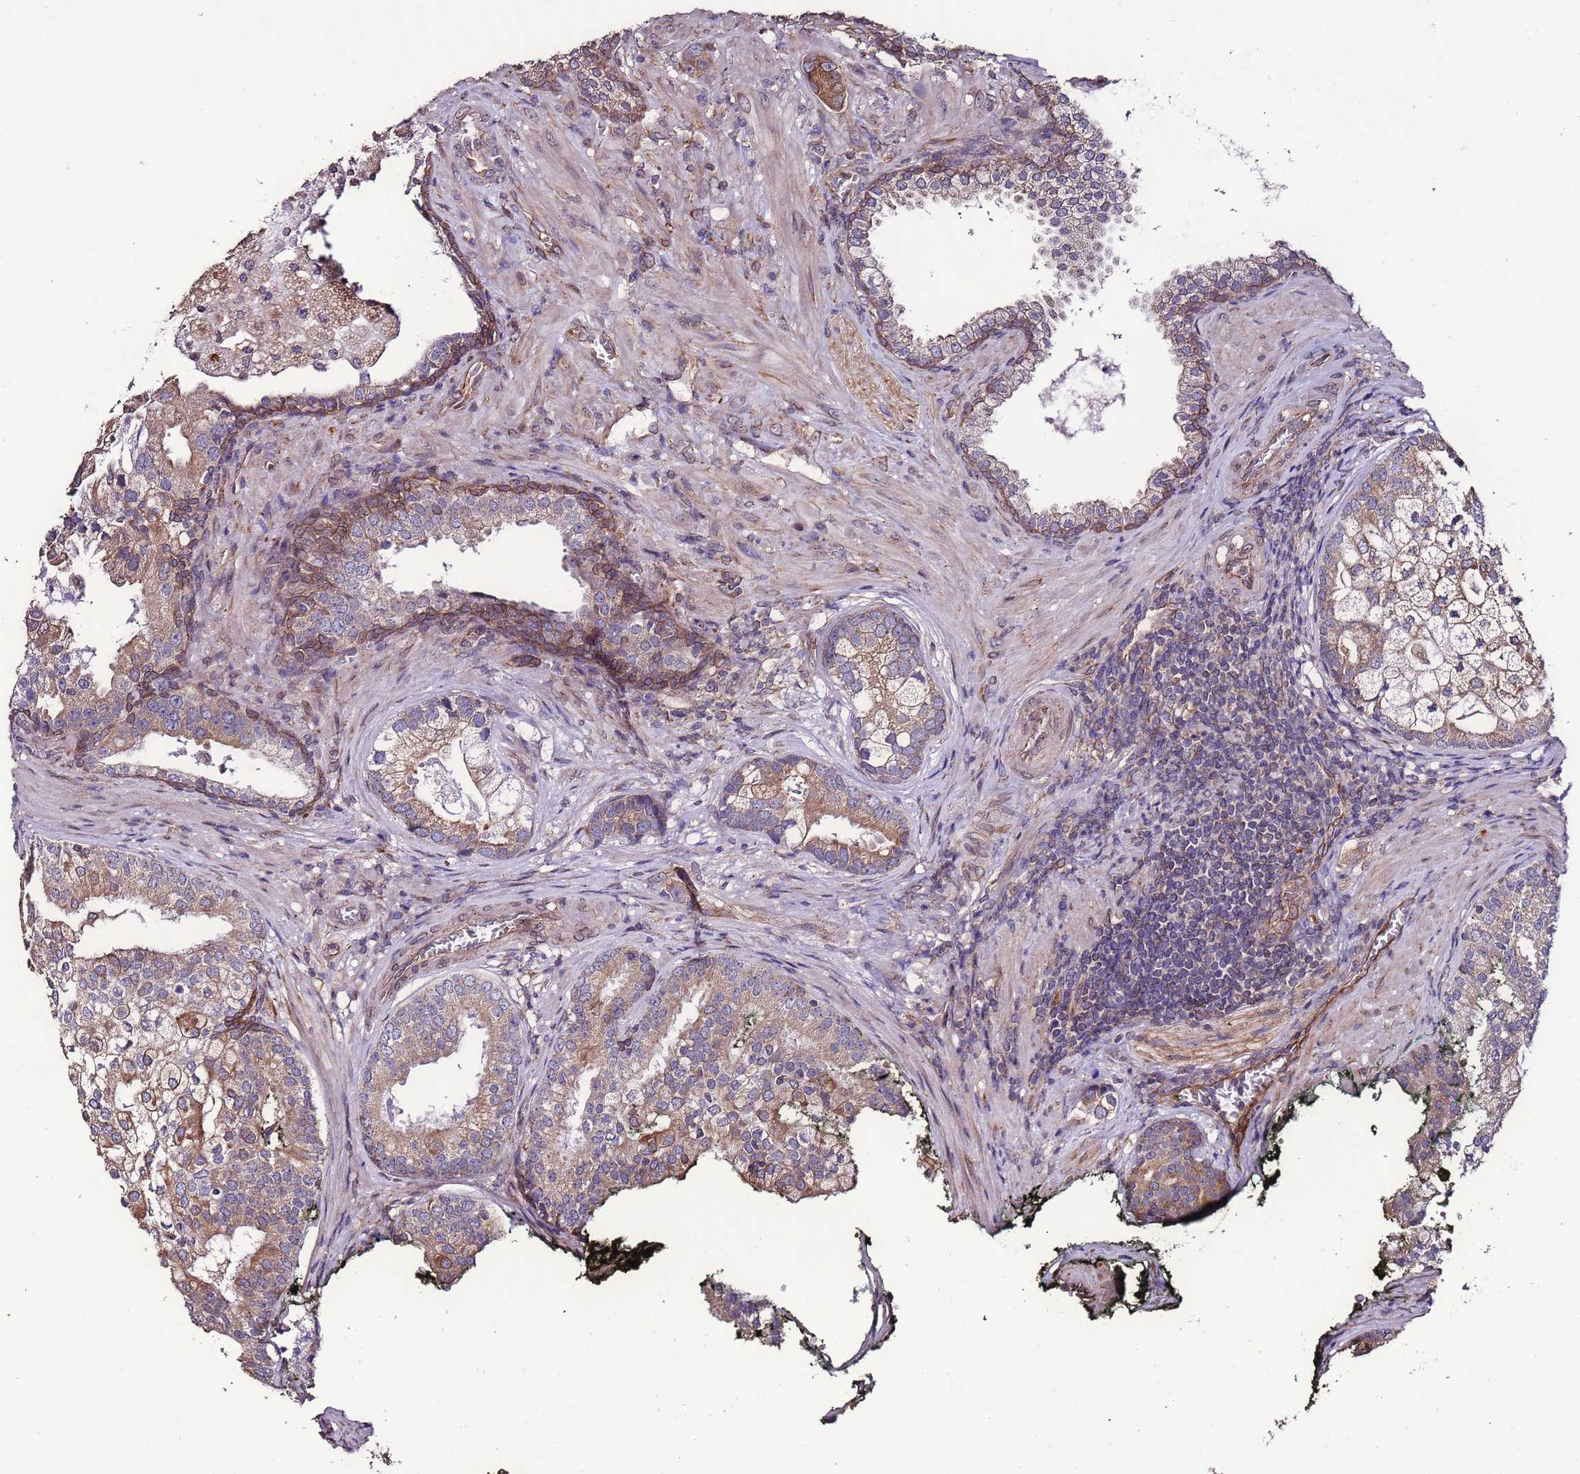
{"staining": {"intensity": "moderate", "quantity": ">75%", "location": "cytoplasmic/membranous"}, "tissue": "prostate cancer", "cell_type": "Tumor cells", "image_type": "cancer", "snomed": [{"axis": "morphology", "description": "Adenocarcinoma, High grade"}, {"axis": "topography", "description": "Prostate"}], "caption": "Protein staining of prostate high-grade adenocarcinoma tissue reveals moderate cytoplasmic/membranous staining in about >75% of tumor cells.", "gene": "SLC41A3", "patient": {"sex": "male", "age": 55}}